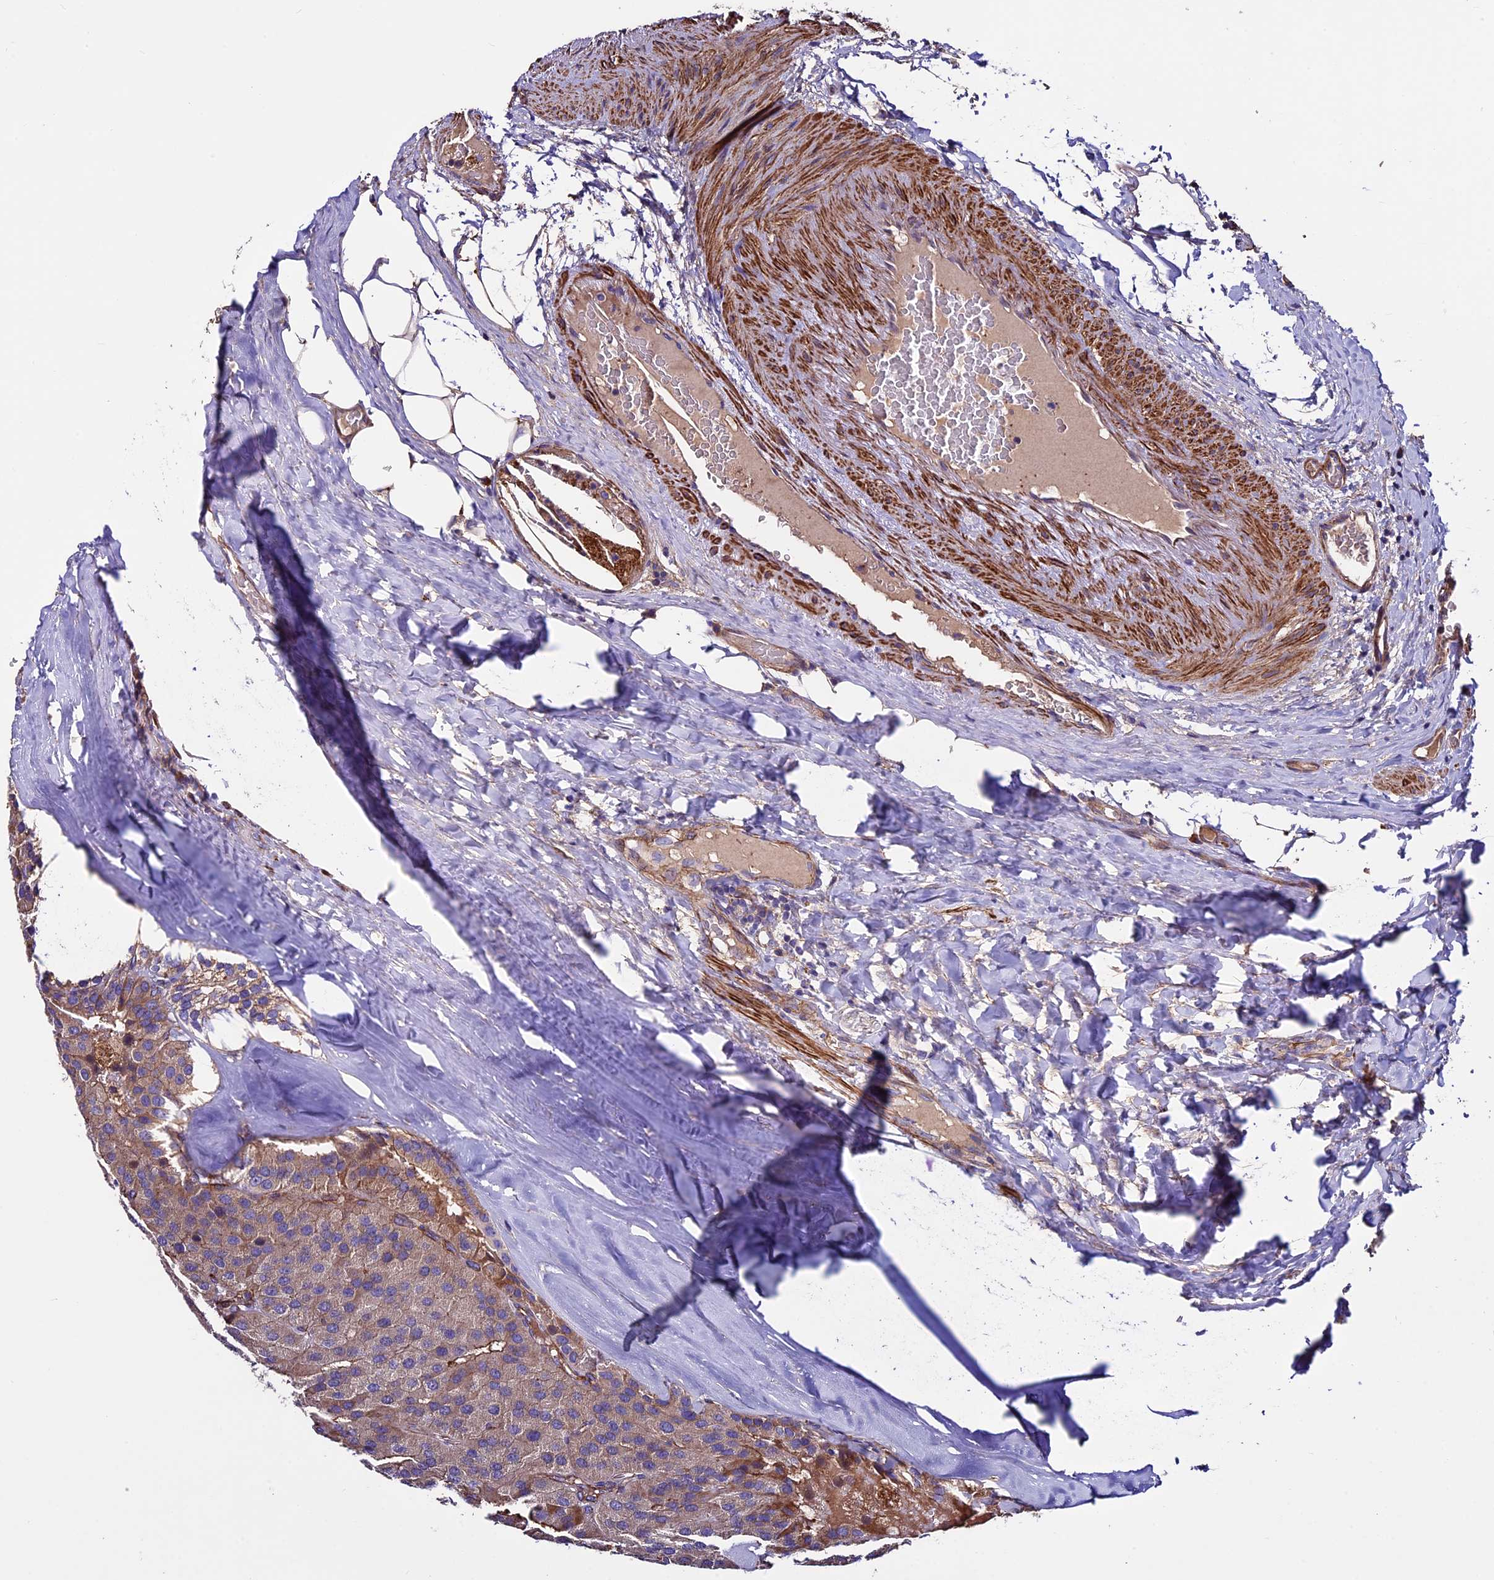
{"staining": {"intensity": "weak", "quantity": ">75%", "location": "cytoplasmic/membranous"}, "tissue": "parathyroid gland", "cell_type": "Glandular cells", "image_type": "normal", "snomed": [{"axis": "morphology", "description": "Normal tissue, NOS"}, {"axis": "morphology", "description": "Adenoma, NOS"}, {"axis": "topography", "description": "Parathyroid gland"}], "caption": "DAB immunohistochemical staining of benign human parathyroid gland exhibits weak cytoplasmic/membranous protein staining in about >75% of glandular cells. (brown staining indicates protein expression, while blue staining denotes nuclei).", "gene": "EVA1B", "patient": {"sex": "female", "age": 86}}